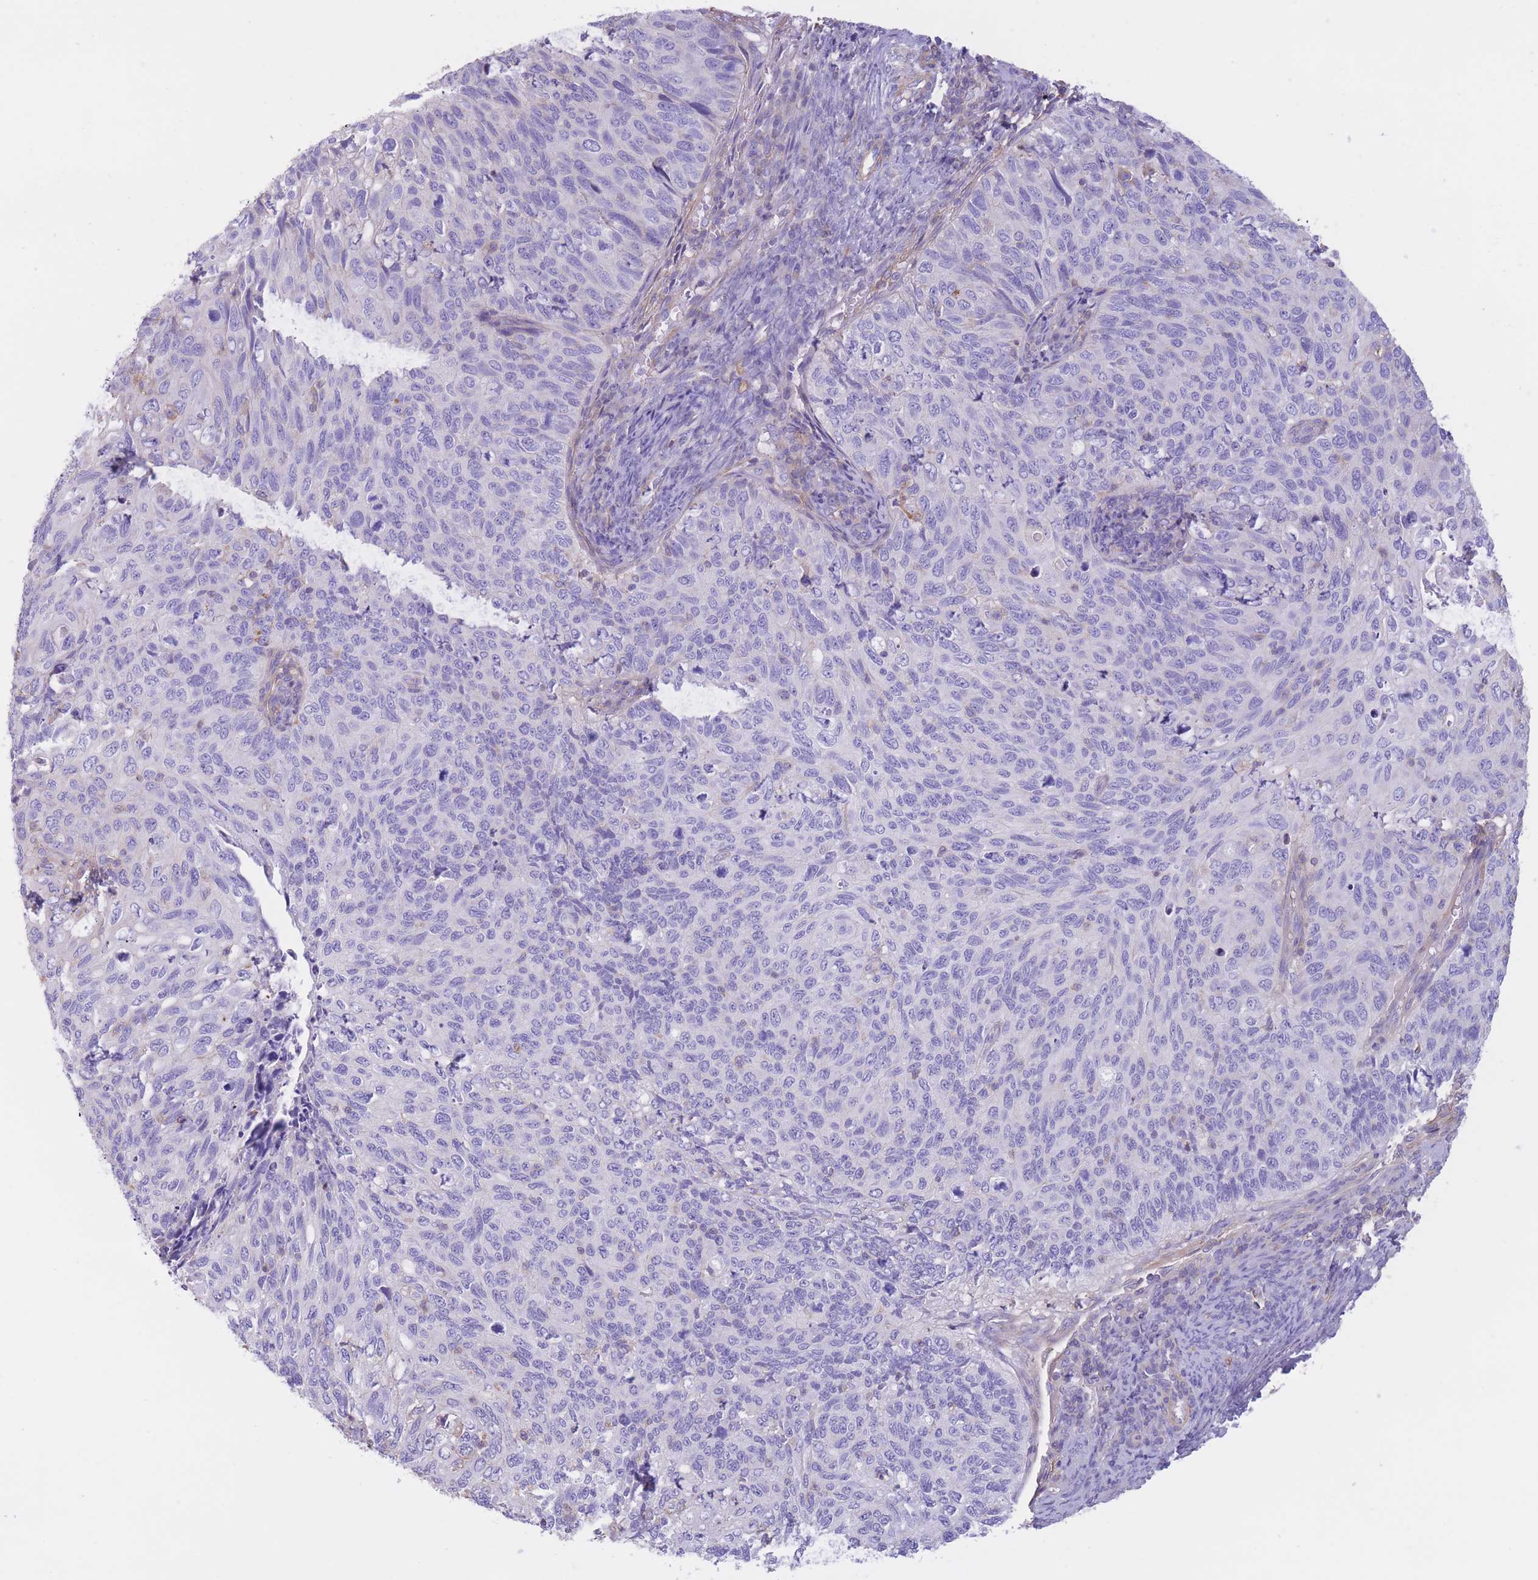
{"staining": {"intensity": "negative", "quantity": "none", "location": "none"}, "tissue": "cervical cancer", "cell_type": "Tumor cells", "image_type": "cancer", "snomed": [{"axis": "morphology", "description": "Squamous cell carcinoma, NOS"}, {"axis": "topography", "description": "Cervix"}], "caption": "Cervical squamous cell carcinoma was stained to show a protein in brown. There is no significant expression in tumor cells.", "gene": "PDHA1", "patient": {"sex": "female", "age": 70}}